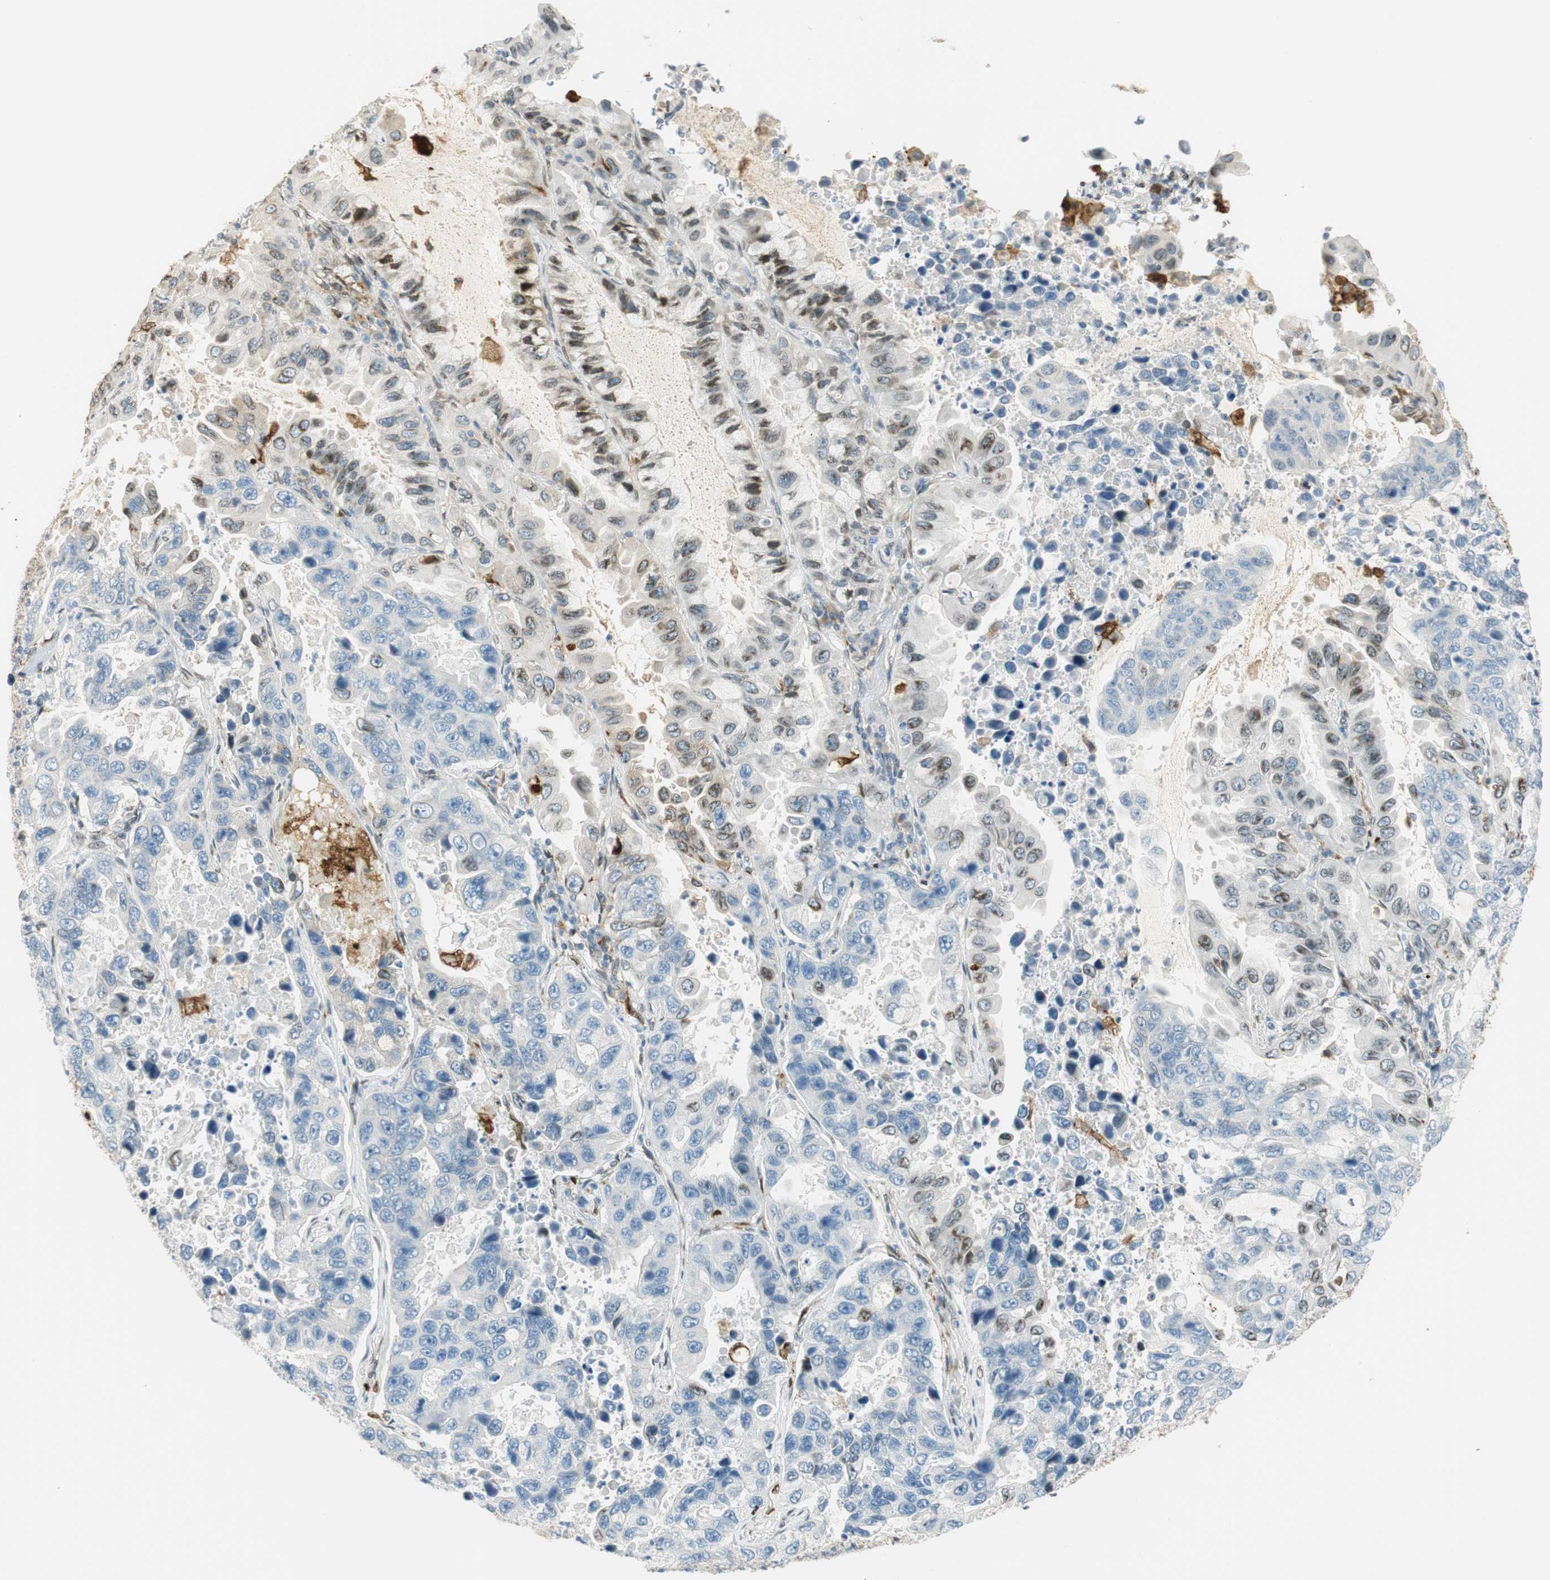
{"staining": {"intensity": "weak", "quantity": "<25%", "location": "cytoplasmic/membranous,nuclear"}, "tissue": "lung cancer", "cell_type": "Tumor cells", "image_type": "cancer", "snomed": [{"axis": "morphology", "description": "Adenocarcinoma, NOS"}, {"axis": "topography", "description": "Lung"}], "caption": "Micrograph shows no significant protein expression in tumor cells of lung cancer.", "gene": "TMEM260", "patient": {"sex": "male", "age": 64}}